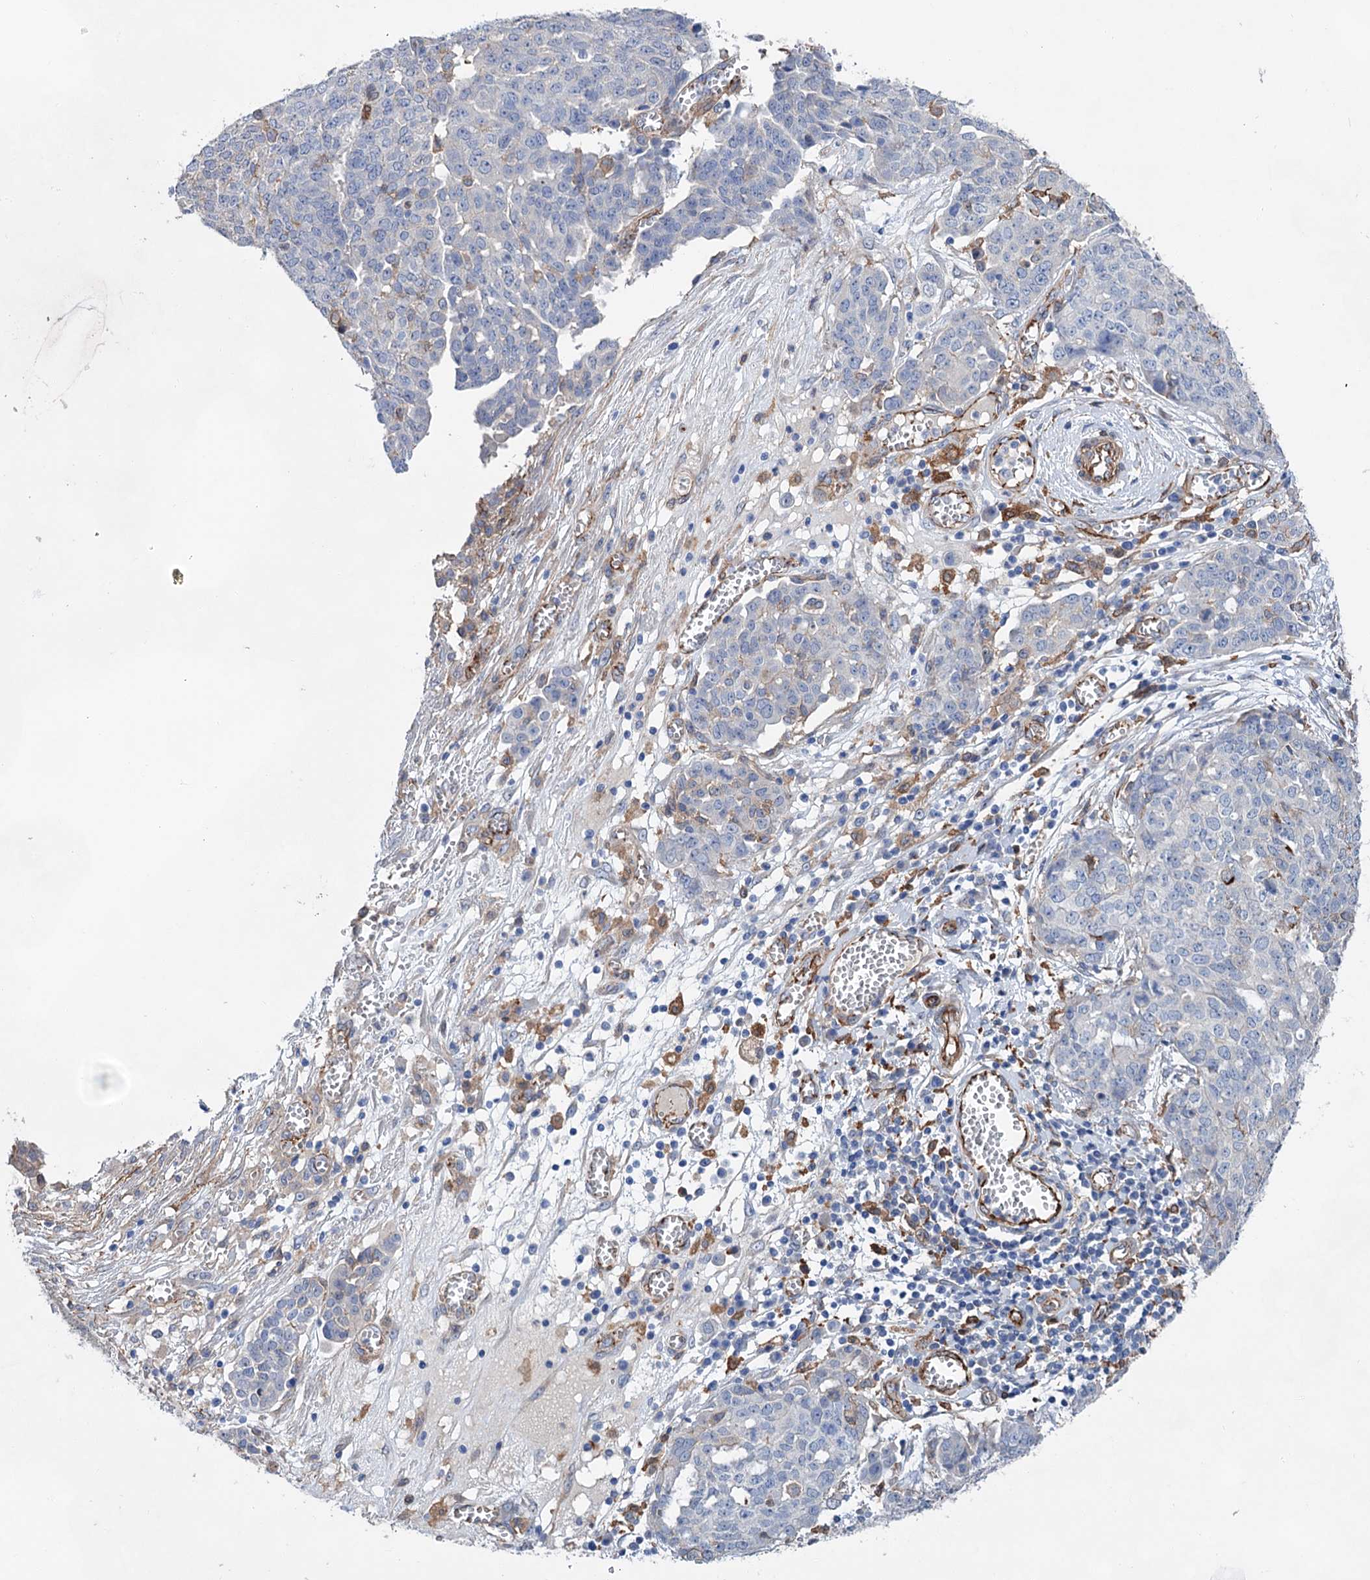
{"staining": {"intensity": "negative", "quantity": "none", "location": "none"}, "tissue": "ovarian cancer", "cell_type": "Tumor cells", "image_type": "cancer", "snomed": [{"axis": "morphology", "description": "Cystadenocarcinoma, serous, NOS"}, {"axis": "topography", "description": "Soft tissue"}, {"axis": "topography", "description": "Ovary"}], "caption": "Human ovarian cancer stained for a protein using IHC shows no positivity in tumor cells.", "gene": "TMTC3", "patient": {"sex": "female", "age": 57}}